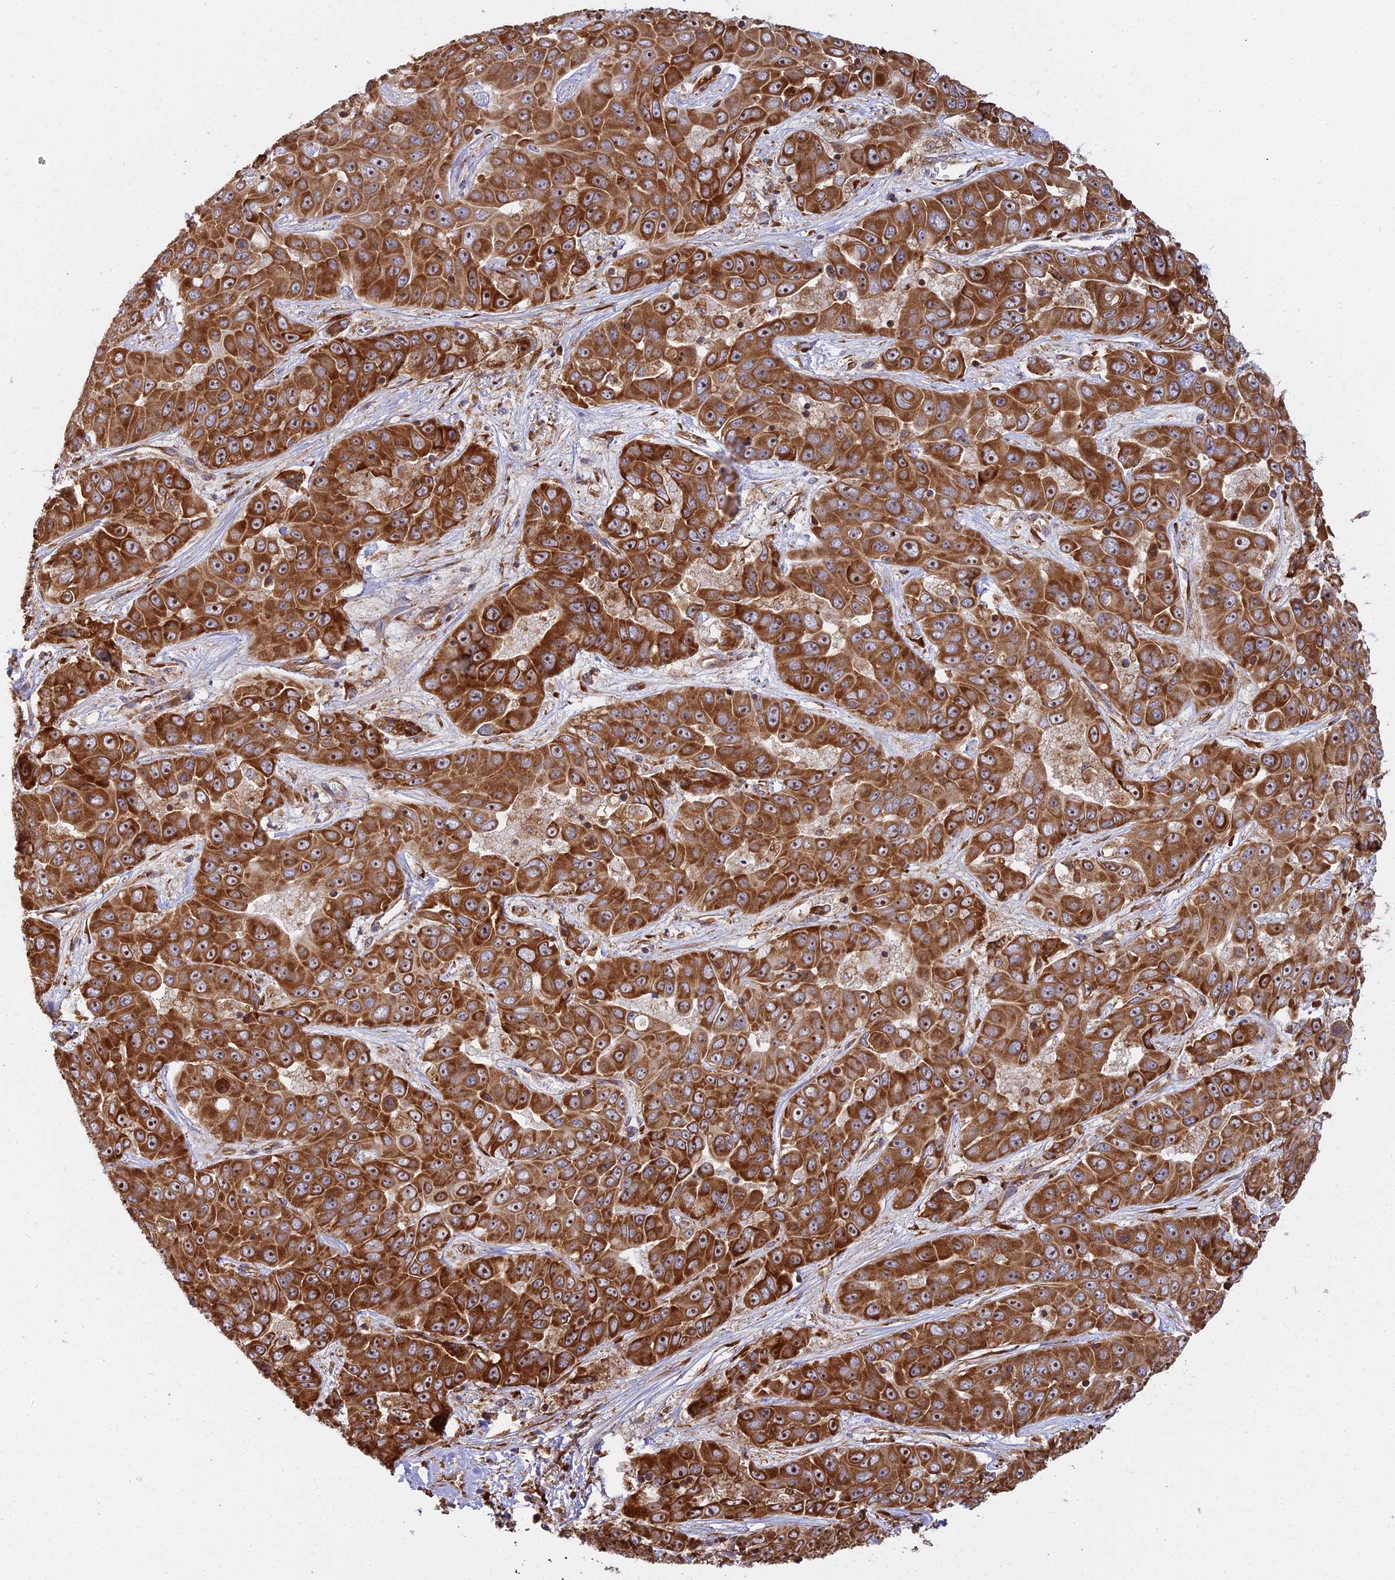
{"staining": {"intensity": "strong", "quantity": ">75%", "location": "cytoplasmic/membranous"}, "tissue": "liver cancer", "cell_type": "Tumor cells", "image_type": "cancer", "snomed": [{"axis": "morphology", "description": "Cholangiocarcinoma"}, {"axis": "topography", "description": "Liver"}], "caption": "Liver cholangiocarcinoma stained with IHC displays strong cytoplasmic/membranous staining in approximately >75% of tumor cells.", "gene": "RPL26", "patient": {"sex": "female", "age": 52}}